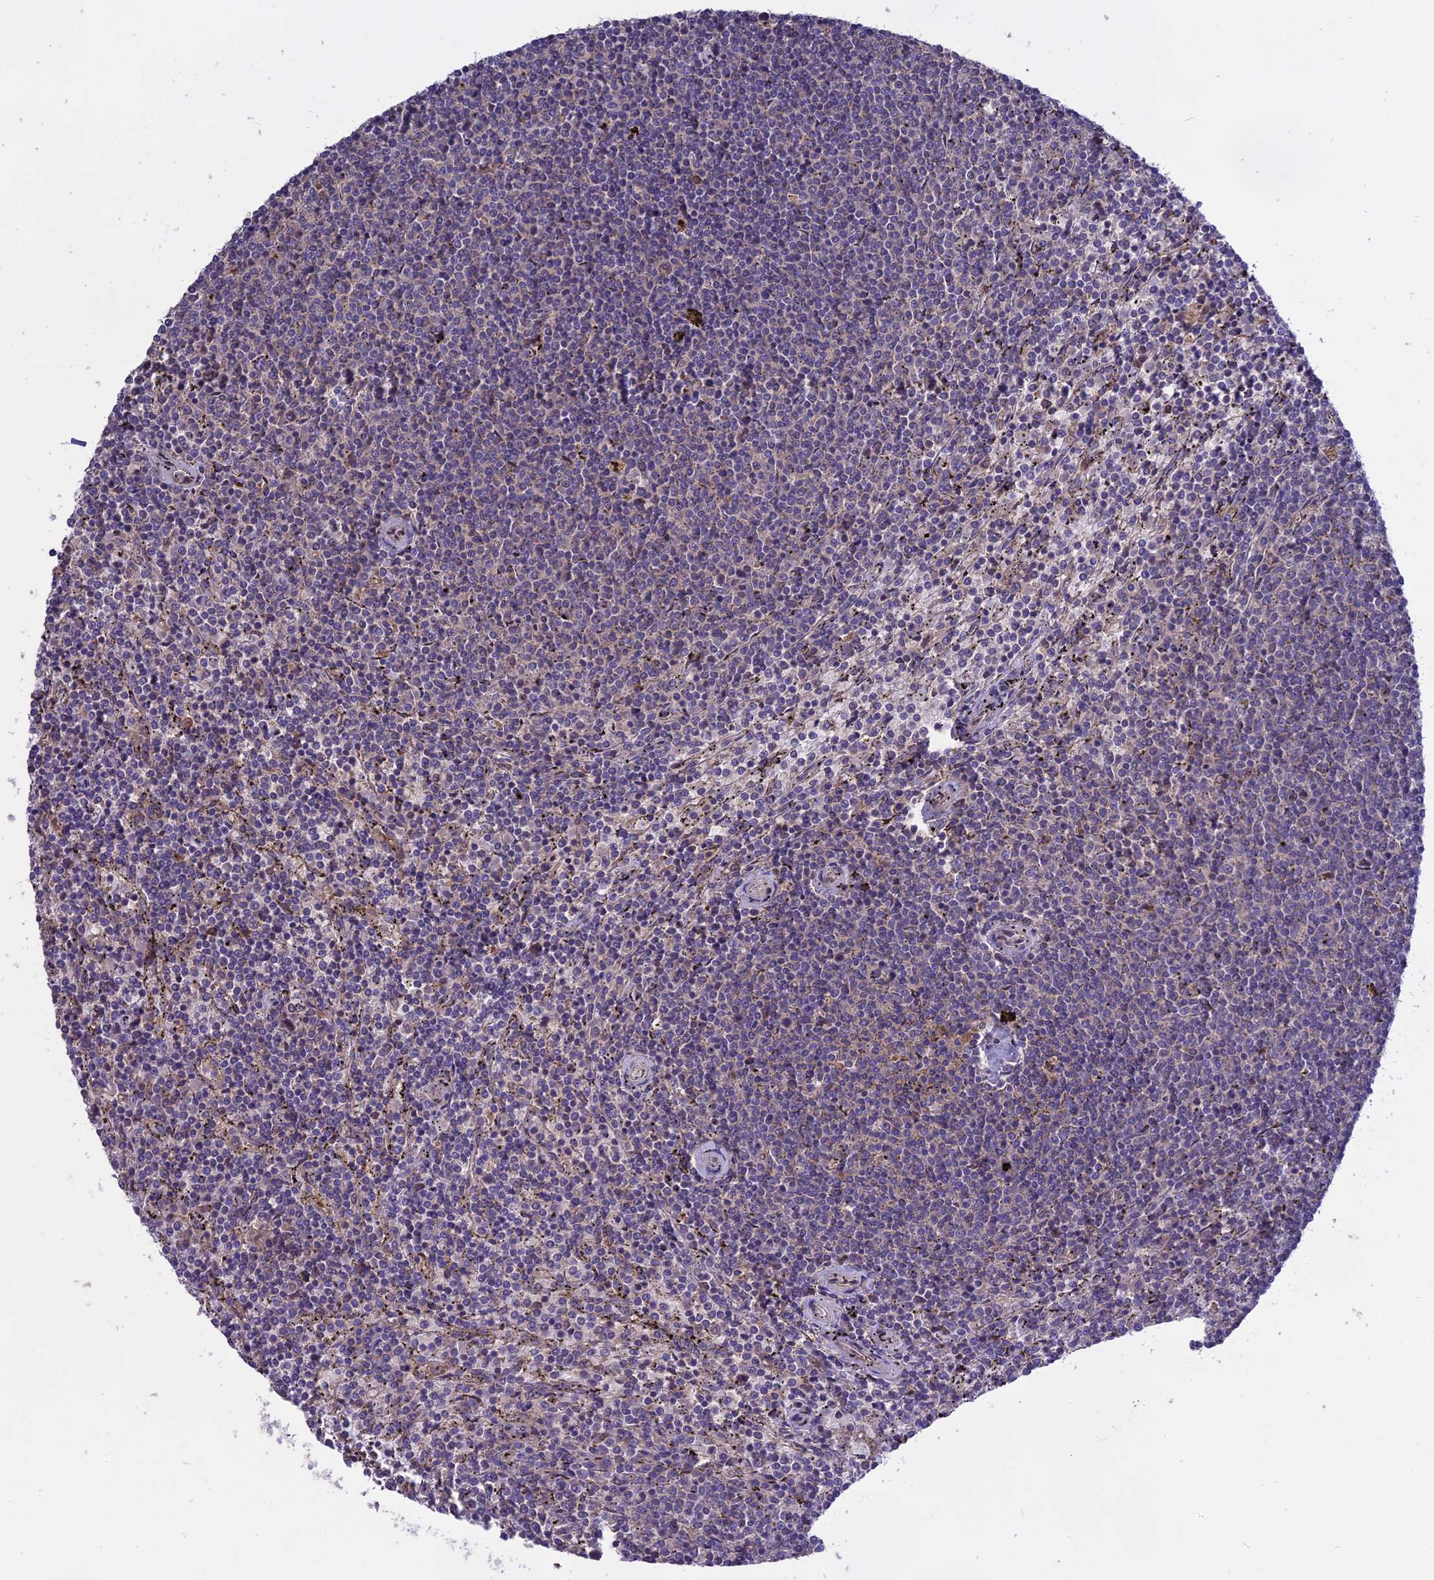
{"staining": {"intensity": "negative", "quantity": "none", "location": "none"}, "tissue": "lymphoma", "cell_type": "Tumor cells", "image_type": "cancer", "snomed": [{"axis": "morphology", "description": "Malignant lymphoma, non-Hodgkin's type, Low grade"}, {"axis": "topography", "description": "Spleen"}], "caption": "Lymphoma stained for a protein using IHC demonstrates no staining tumor cells.", "gene": "NUDT8", "patient": {"sex": "female", "age": 50}}